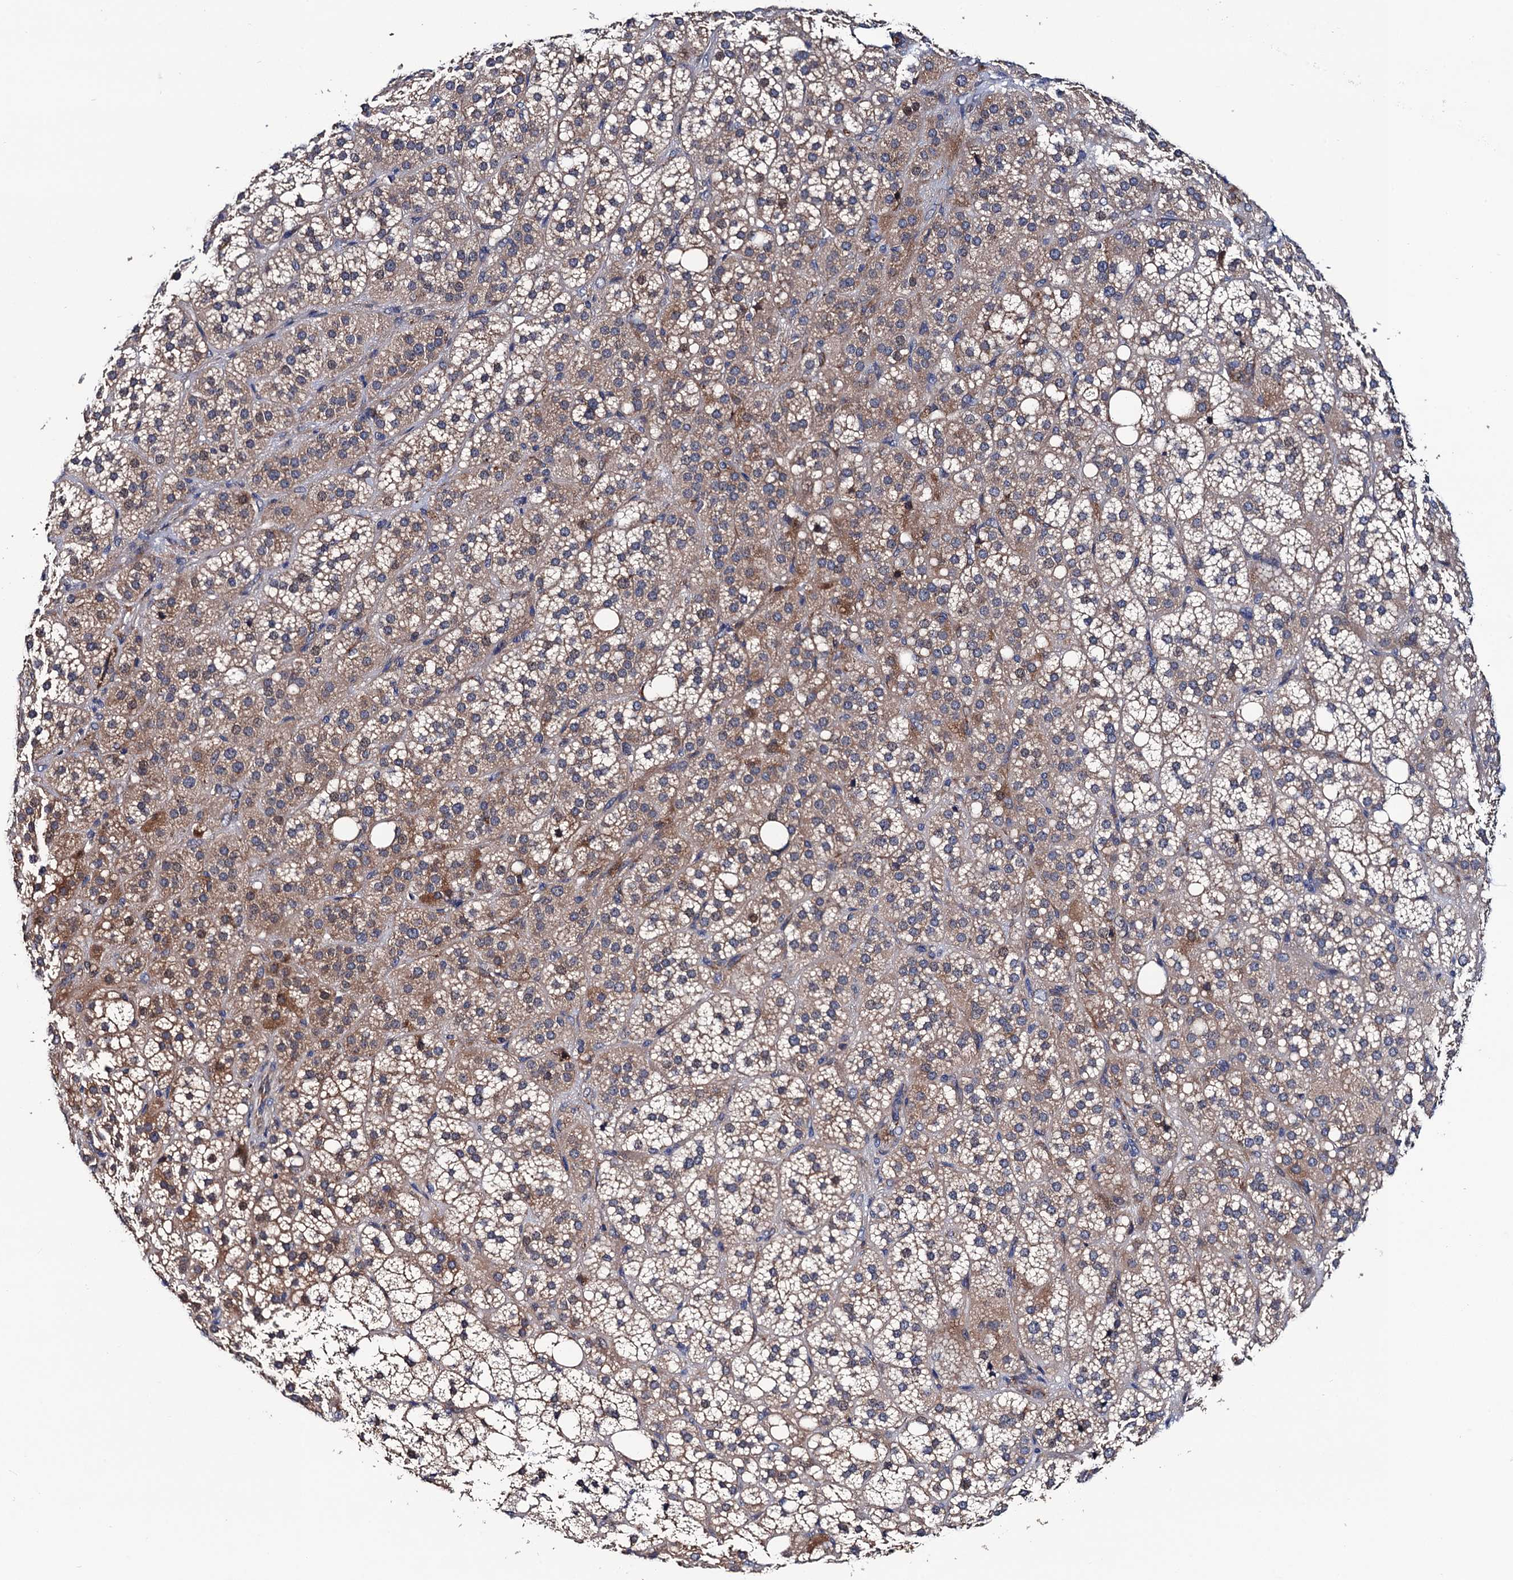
{"staining": {"intensity": "strong", "quantity": "25%-75%", "location": "cytoplasmic/membranous"}, "tissue": "adrenal gland", "cell_type": "Glandular cells", "image_type": "normal", "snomed": [{"axis": "morphology", "description": "Normal tissue, NOS"}, {"axis": "topography", "description": "Adrenal gland"}], "caption": "Immunohistochemistry micrograph of benign adrenal gland stained for a protein (brown), which demonstrates high levels of strong cytoplasmic/membranous staining in about 25%-75% of glandular cells.", "gene": "TRMT112", "patient": {"sex": "female", "age": 59}}